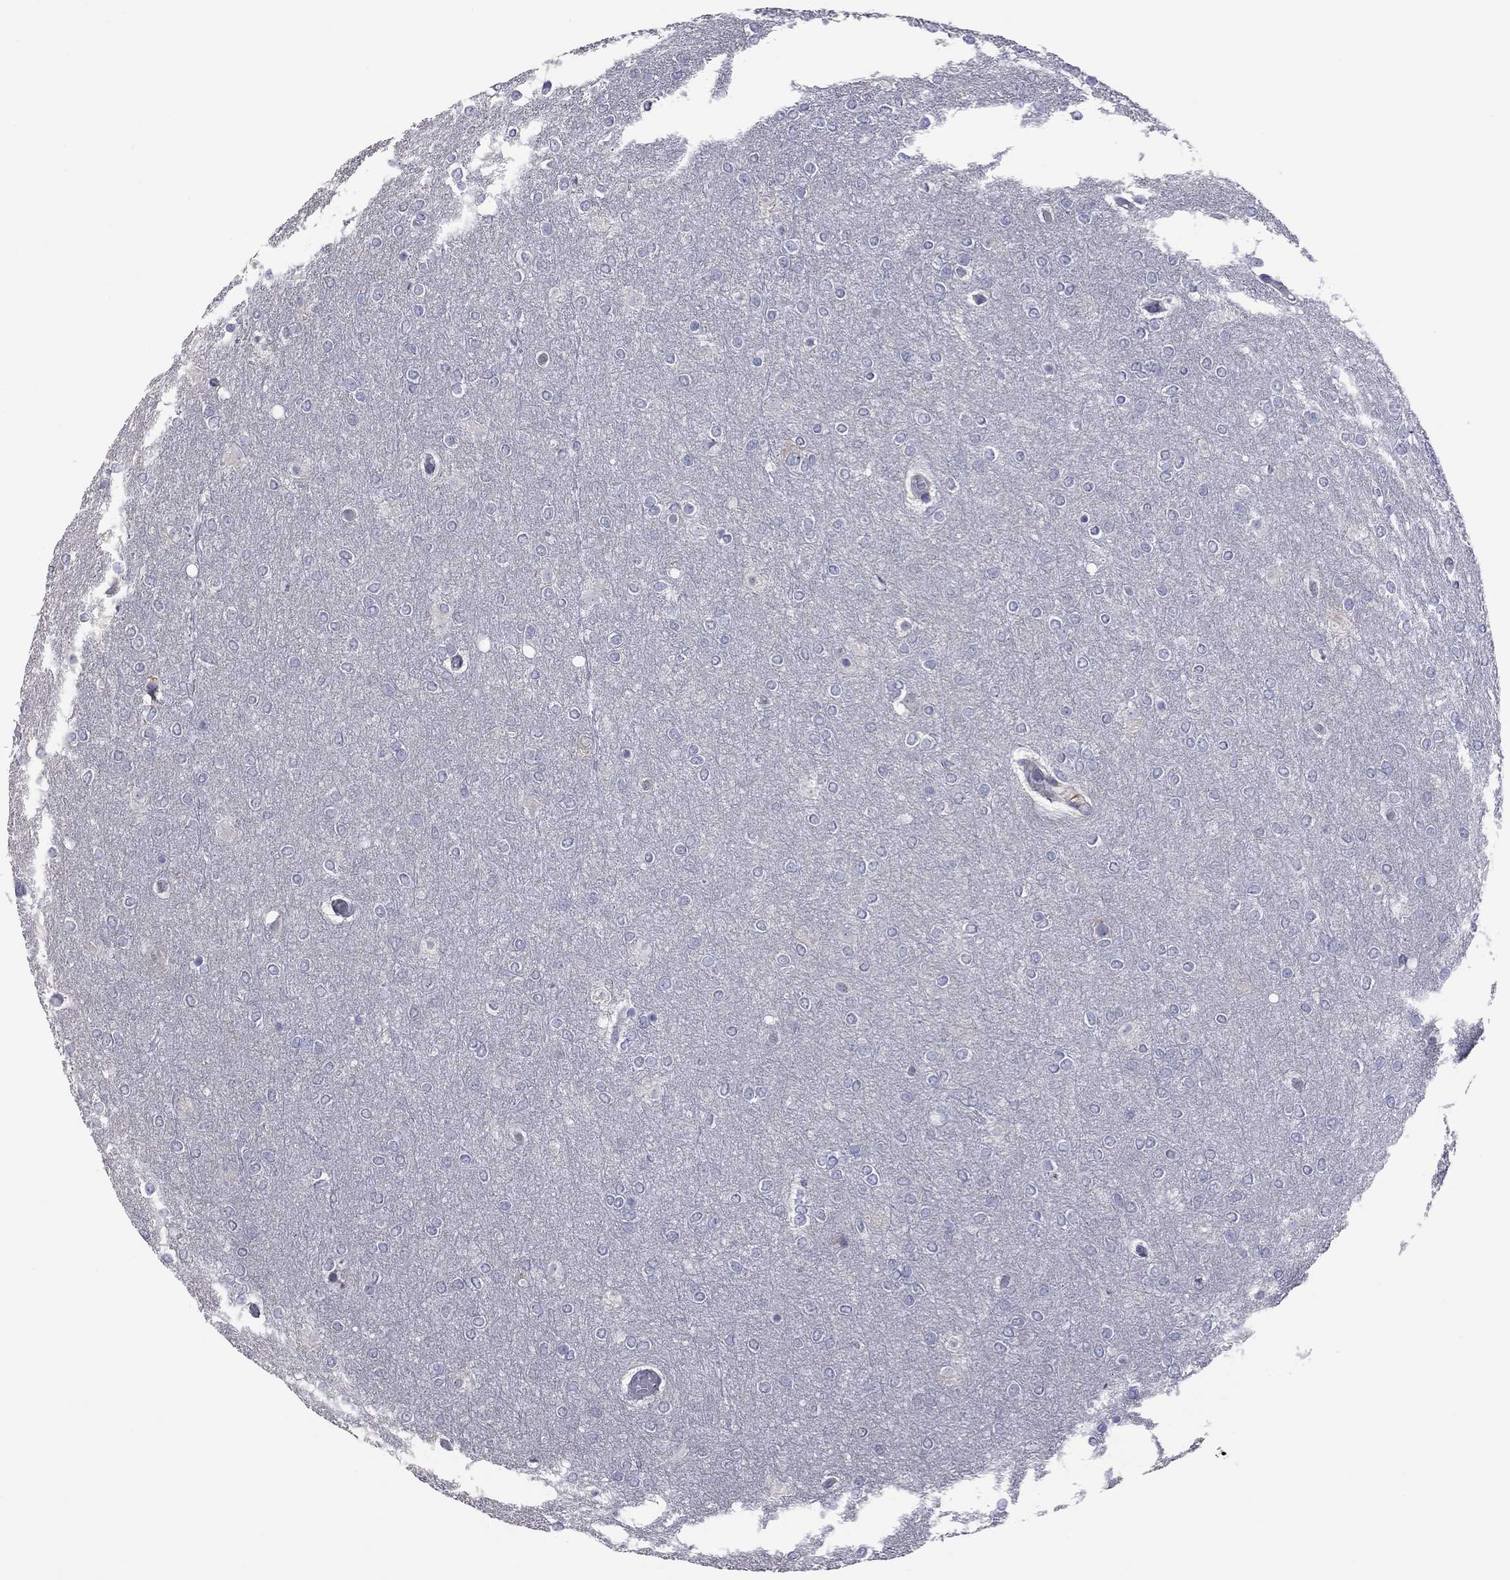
{"staining": {"intensity": "negative", "quantity": "none", "location": "none"}, "tissue": "glioma", "cell_type": "Tumor cells", "image_type": "cancer", "snomed": [{"axis": "morphology", "description": "Glioma, malignant, High grade"}, {"axis": "topography", "description": "Brain"}], "caption": "This is an IHC micrograph of human malignant glioma (high-grade). There is no positivity in tumor cells.", "gene": "HYLS1", "patient": {"sex": "female", "age": 61}}